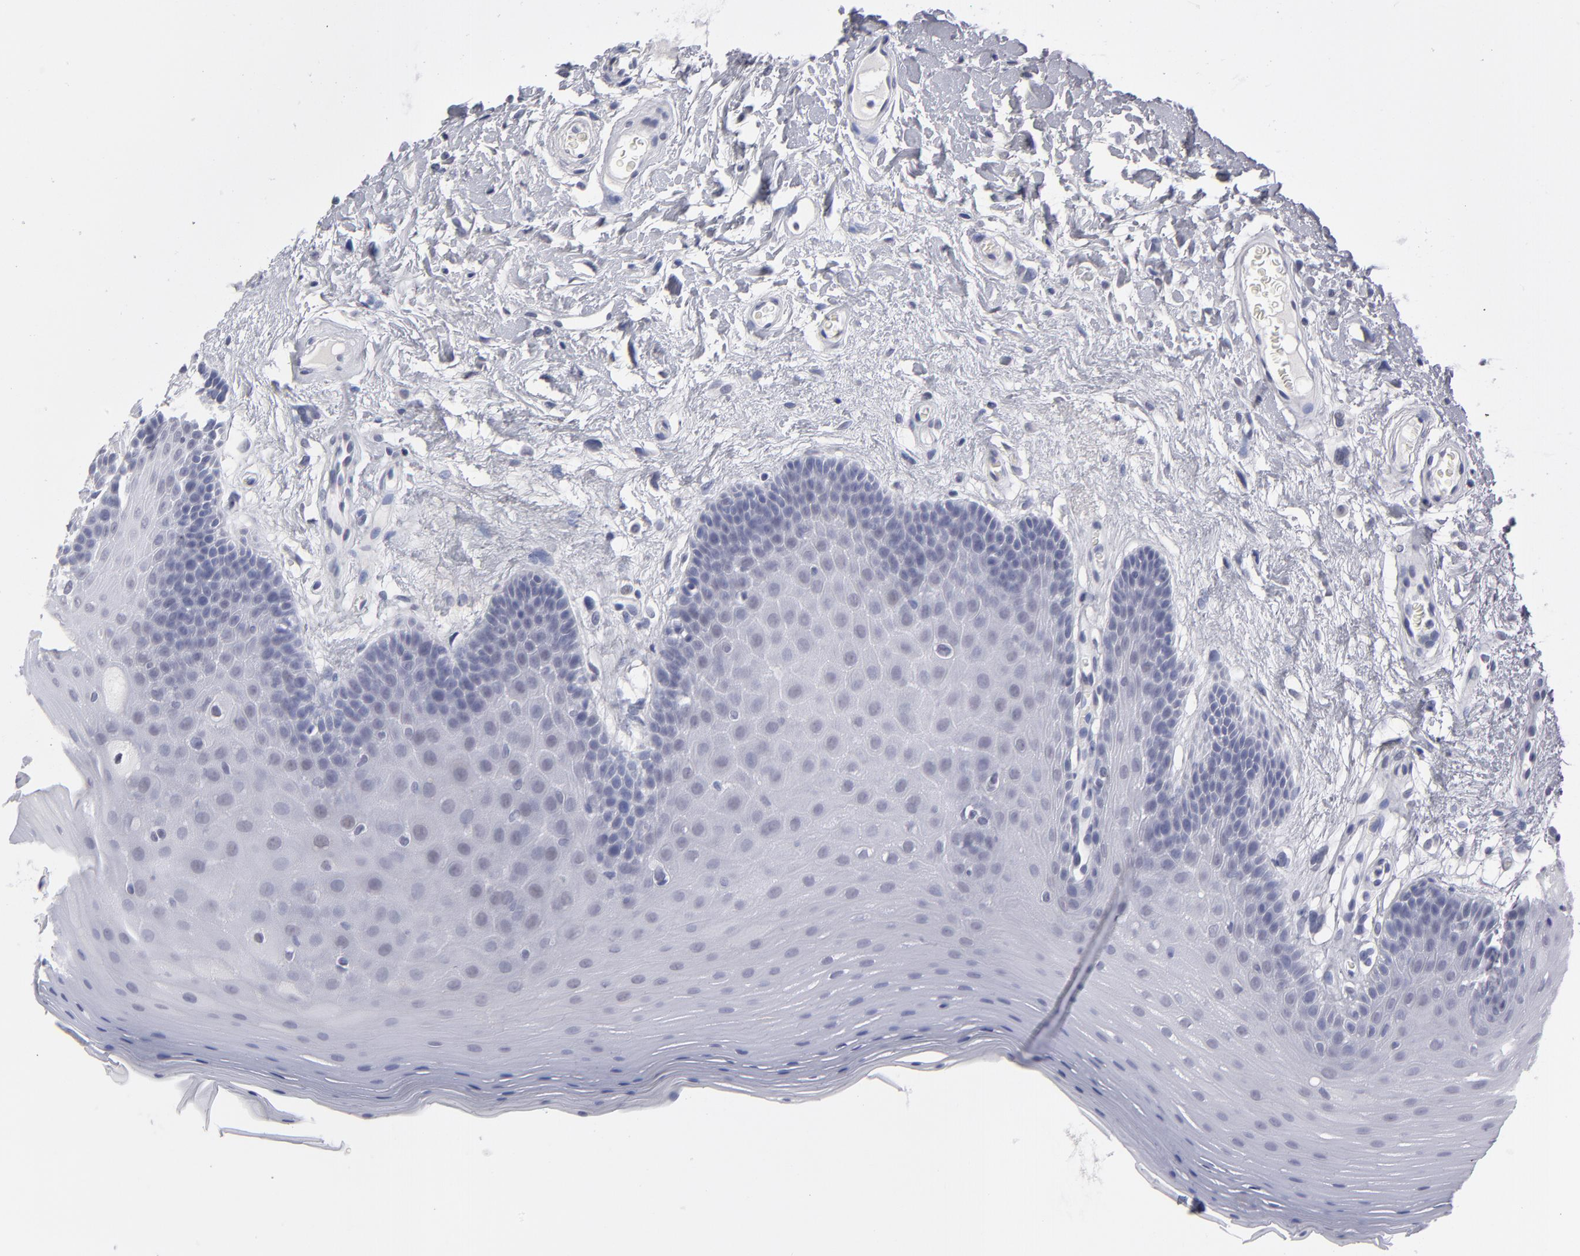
{"staining": {"intensity": "negative", "quantity": "none", "location": "none"}, "tissue": "oral mucosa", "cell_type": "Squamous epithelial cells", "image_type": "normal", "snomed": [{"axis": "morphology", "description": "Normal tissue, NOS"}, {"axis": "morphology", "description": "Squamous cell carcinoma, NOS"}, {"axis": "topography", "description": "Skeletal muscle"}, {"axis": "topography", "description": "Oral tissue"}, {"axis": "topography", "description": "Head-Neck"}], "caption": "Human oral mucosa stained for a protein using IHC reveals no staining in squamous epithelial cells.", "gene": "TEX11", "patient": {"sex": "male", "age": 71}}